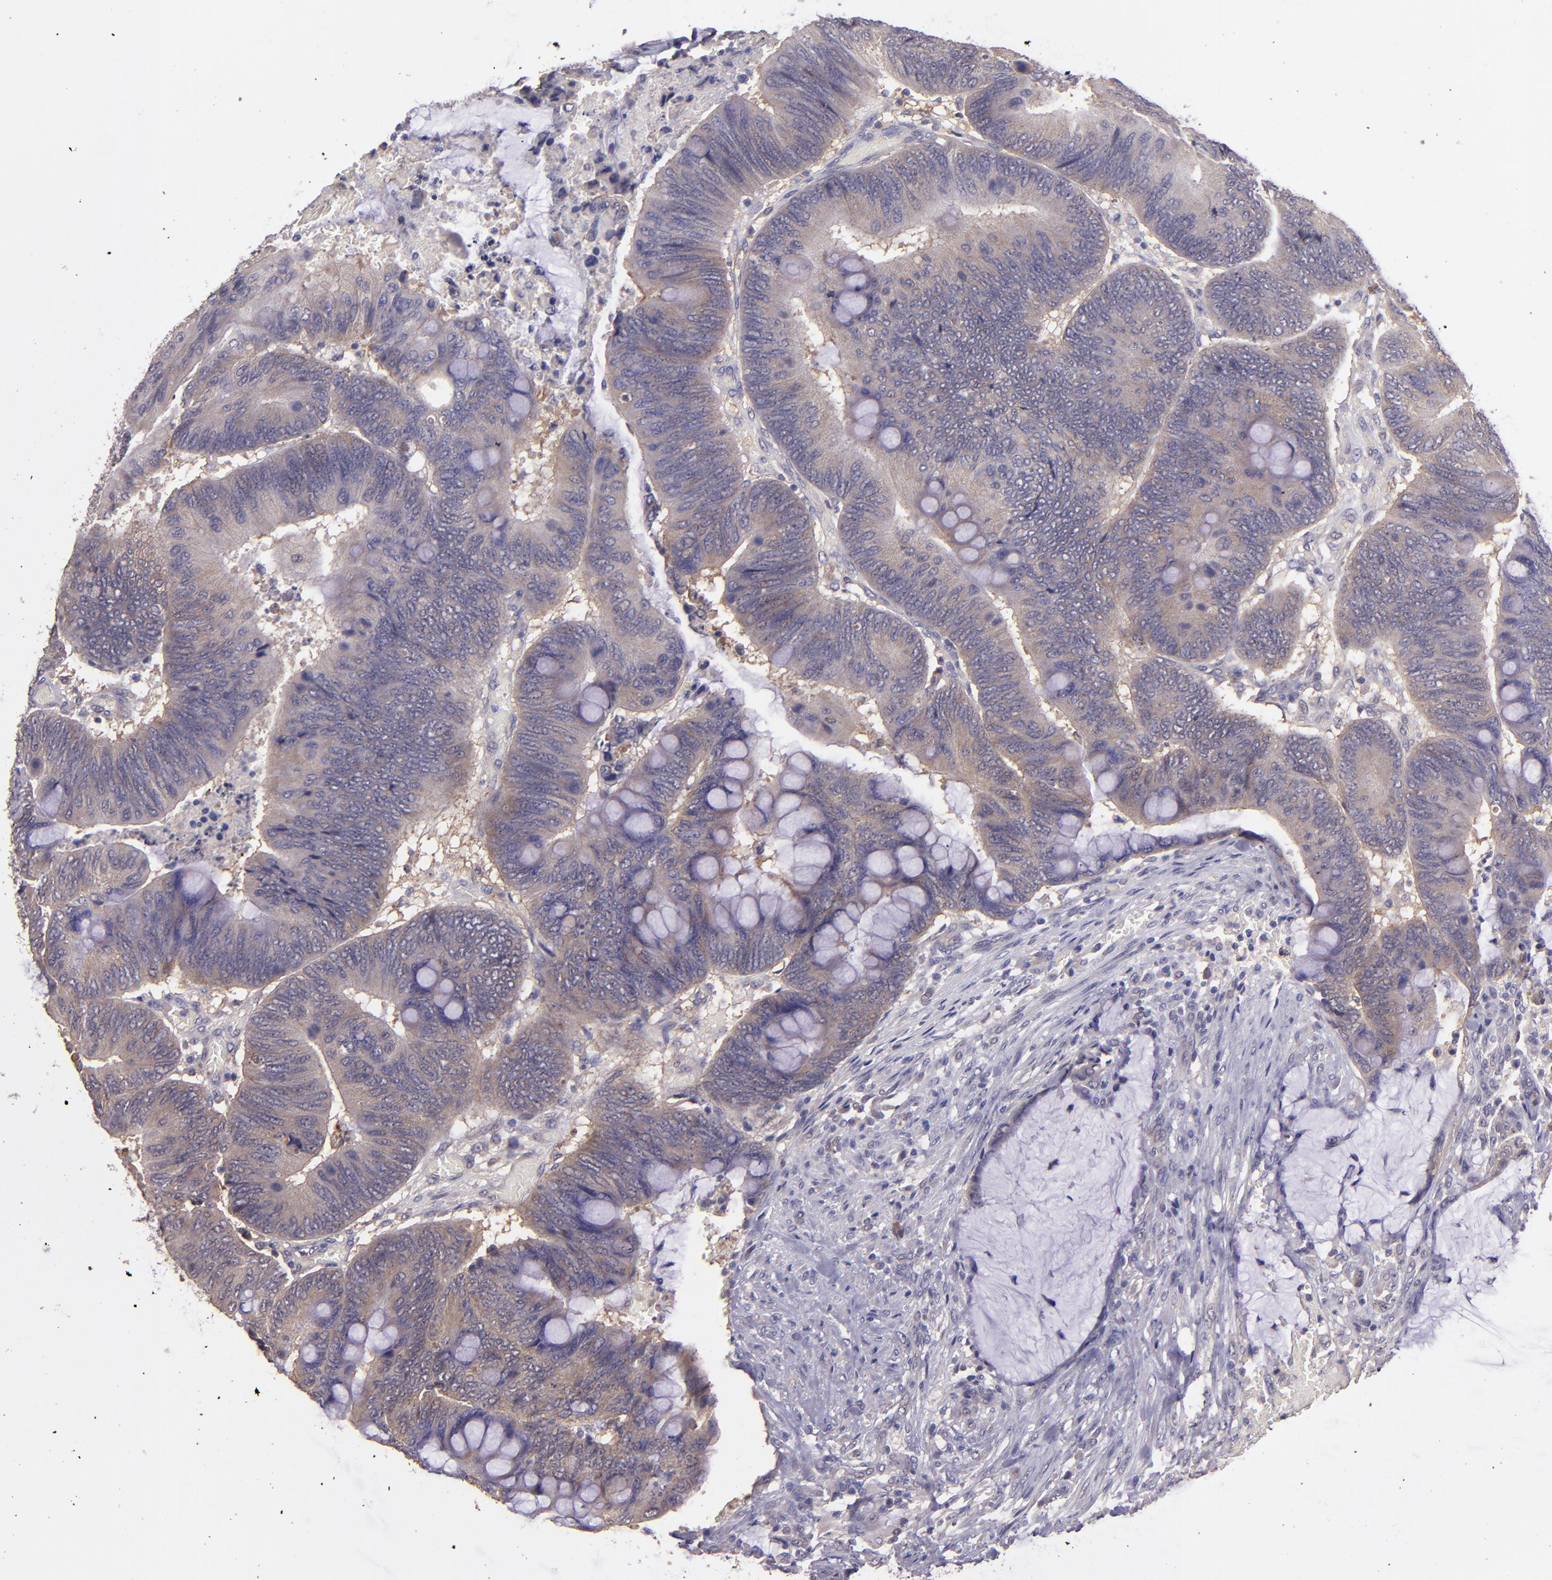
{"staining": {"intensity": "weak", "quantity": ">75%", "location": "cytoplasmic/membranous"}, "tissue": "colorectal cancer", "cell_type": "Tumor cells", "image_type": "cancer", "snomed": [{"axis": "morphology", "description": "Normal tissue, NOS"}, {"axis": "morphology", "description": "Adenocarcinoma, NOS"}, {"axis": "topography", "description": "Rectum"}], "caption": "Colorectal cancer stained with a brown dye reveals weak cytoplasmic/membranous positive staining in approximately >75% of tumor cells.", "gene": "PAPPA", "patient": {"sex": "male", "age": 92}}